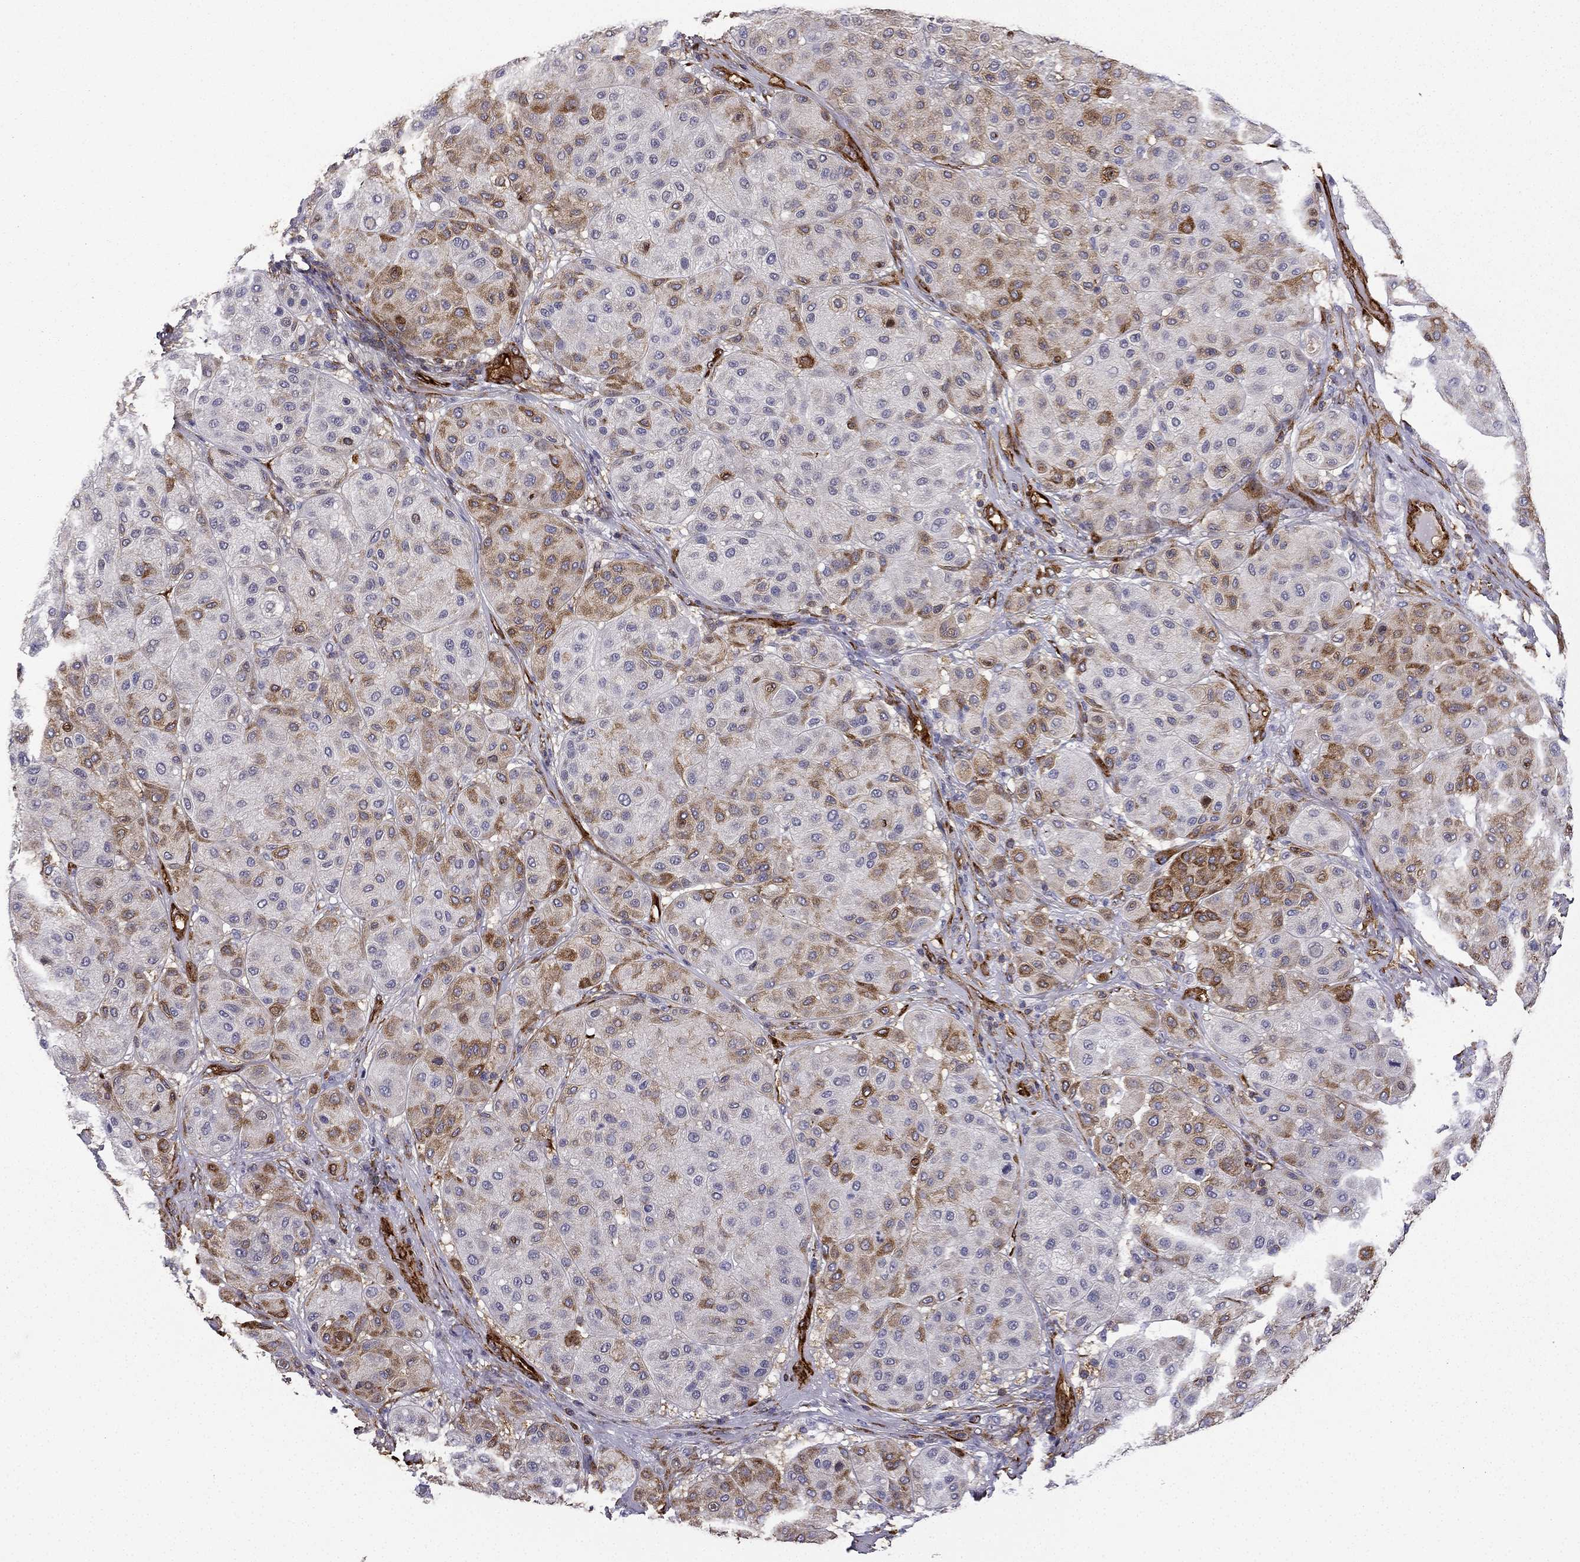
{"staining": {"intensity": "moderate", "quantity": "<25%", "location": "cytoplasmic/membranous"}, "tissue": "melanoma", "cell_type": "Tumor cells", "image_type": "cancer", "snomed": [{"axis": "morphology", "description": "Malignant melanoma, Metastatic site"}, {"axis": "topography", "description": "Smooth muscle"}], "caption": "Approximately <25% of tumor cells in melanoma reveal moderate cytoplasmic/membranous protein staining as visualized by brown immunohistochemical staining.", "gene": "MAP4", "patient": {"sex": "male", "age": 41}}